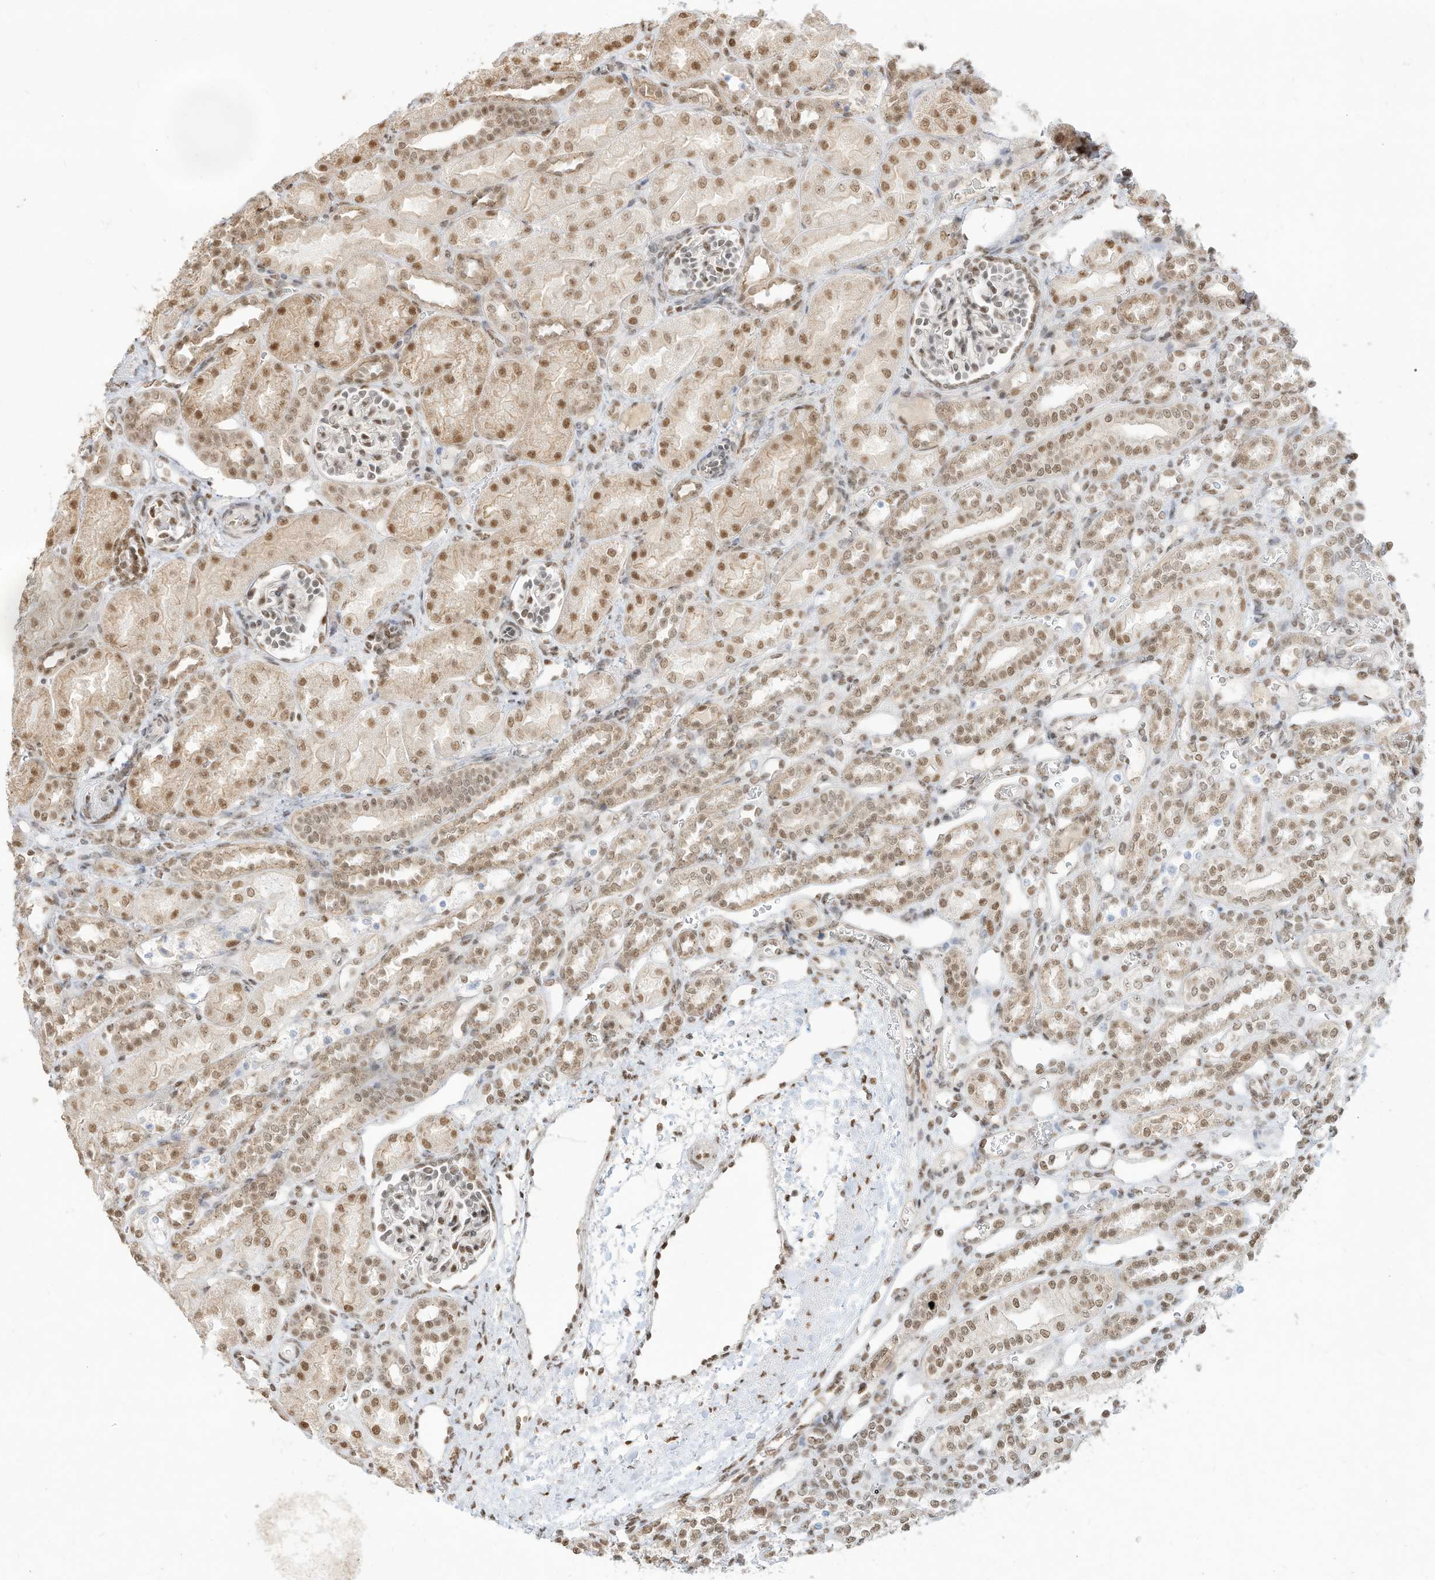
{"staining": {"intensity": "moderate", "quantity": "25%-75%", "location": "nuclear"}, "tissue": "kidney", "cell_type": "Cells in glomeruli", "image_type": "normal", "snomed": [{"axis": "morphology", "description": "Normal tissue, NOS"}, {"axis": "morphology", "description": "Neoplasm, malignant, NOS"}, {"axis": "topography", "description": "Kidney"}], "caption": "DAB (3,3'-diaminobenzidine) immunohistochemical staining of normal kidney shows moderate nuclear protein staining in approximately 25%-75% of cells in glomeruli.", "gene": "NHSL1", "patient": {"sex": "female", "age": 1}}